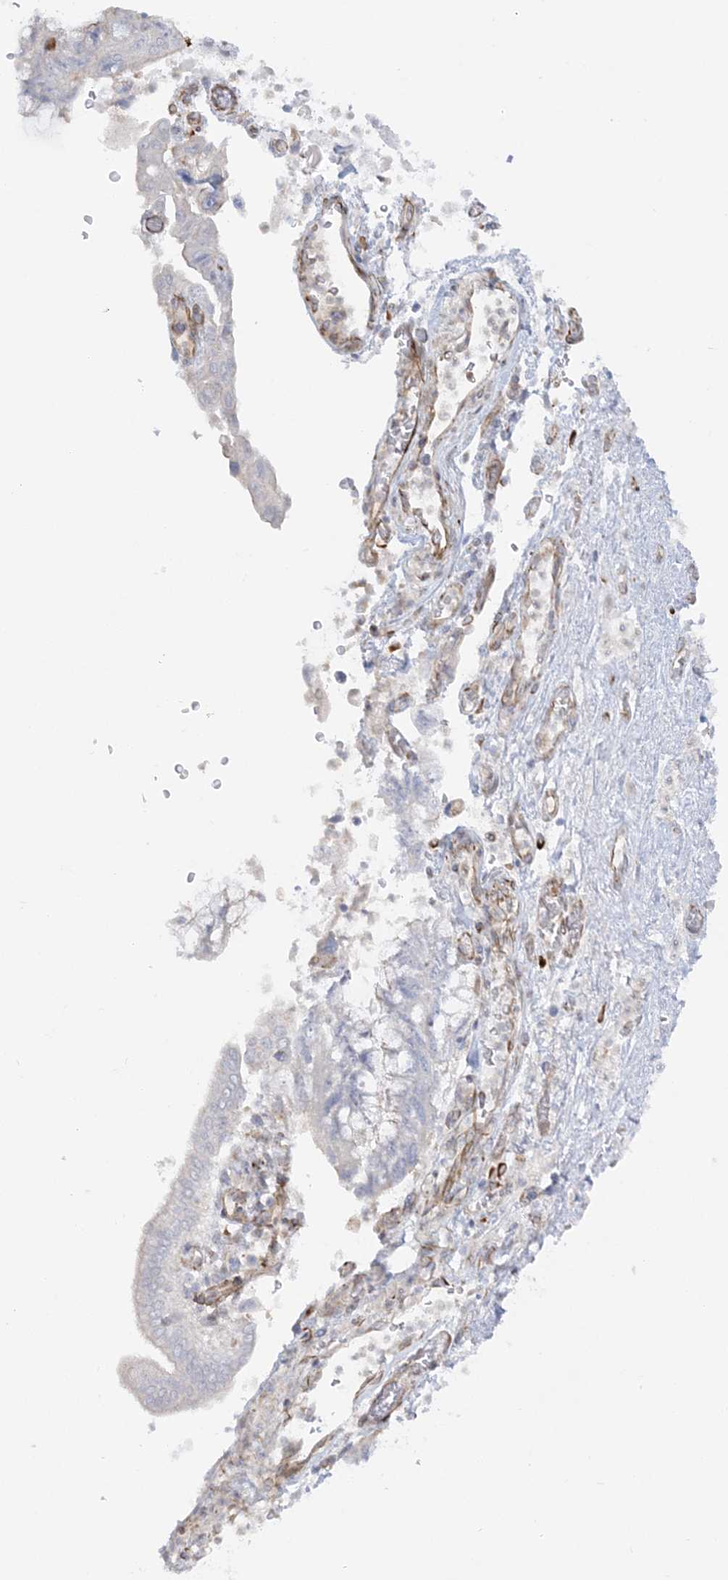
{"staining": {"intensity": "negative", "quantity": "none", "location": "none"}, "tissue": "pancreatic cancer", "cell_type": "Tumor cells", "image_type": "cancer", "snomed": [{"axis": "morphology", "description": "Adenocarcinoma, NOS"}, {"axis": "topography", "description": "Pancreas"}], "caption": "The histopathology image reveals no significant positivity in tumor cells of pancreatic adenocarcinoma.", "gene": "SCLT1", "patient": {"sex": "female", "age": 73}}